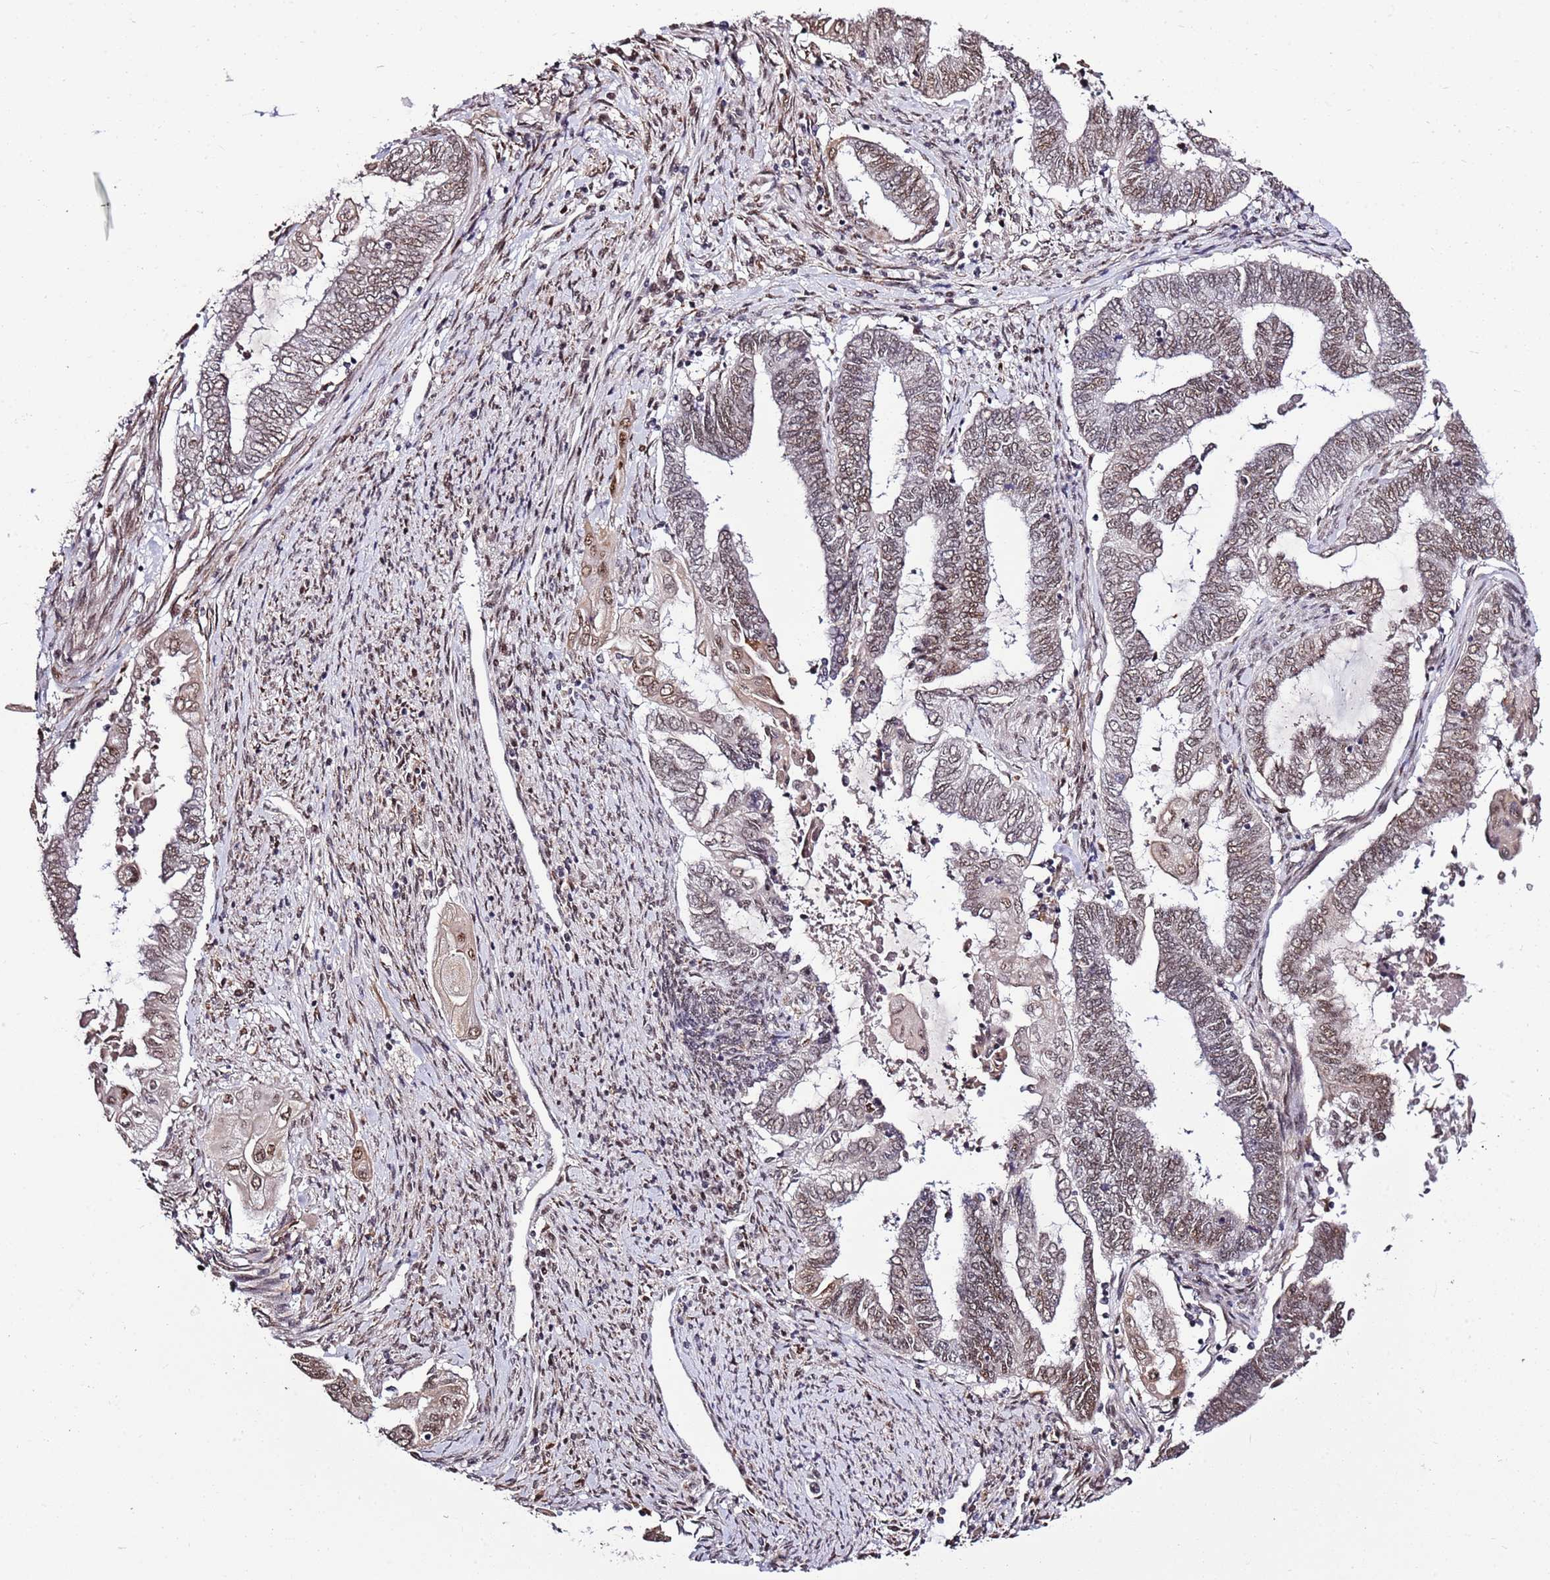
{"staining": {"intensity": "moderate", "quantity": "25%-75%", "location": "nuclear"}, "tissue": "endometrial cancer", "cell_type": "Tumor cells", "image_type": "cancer", "snomed": [{"axis": "morphology", "description": "Adenocarcinoma, NOS"}, {"axis": "topography", "description": "Uterus"}, {"axis": "topography", "description": "Endometrium"}], "caption": "An immunohistochemistry (IHC) photomicrograph of neoplastic tissue is shown. Protein staining in brown labels moderate nuclear positivity in endometrial cancer (adenocarcinoma) within tumor cells. (DAB (3,3'-diaminobenzidine) = brown stain, brightfield microscopy at high magnification).", "gene": "AKAP8L", "patient": {"sex": "female", "age": 70}}